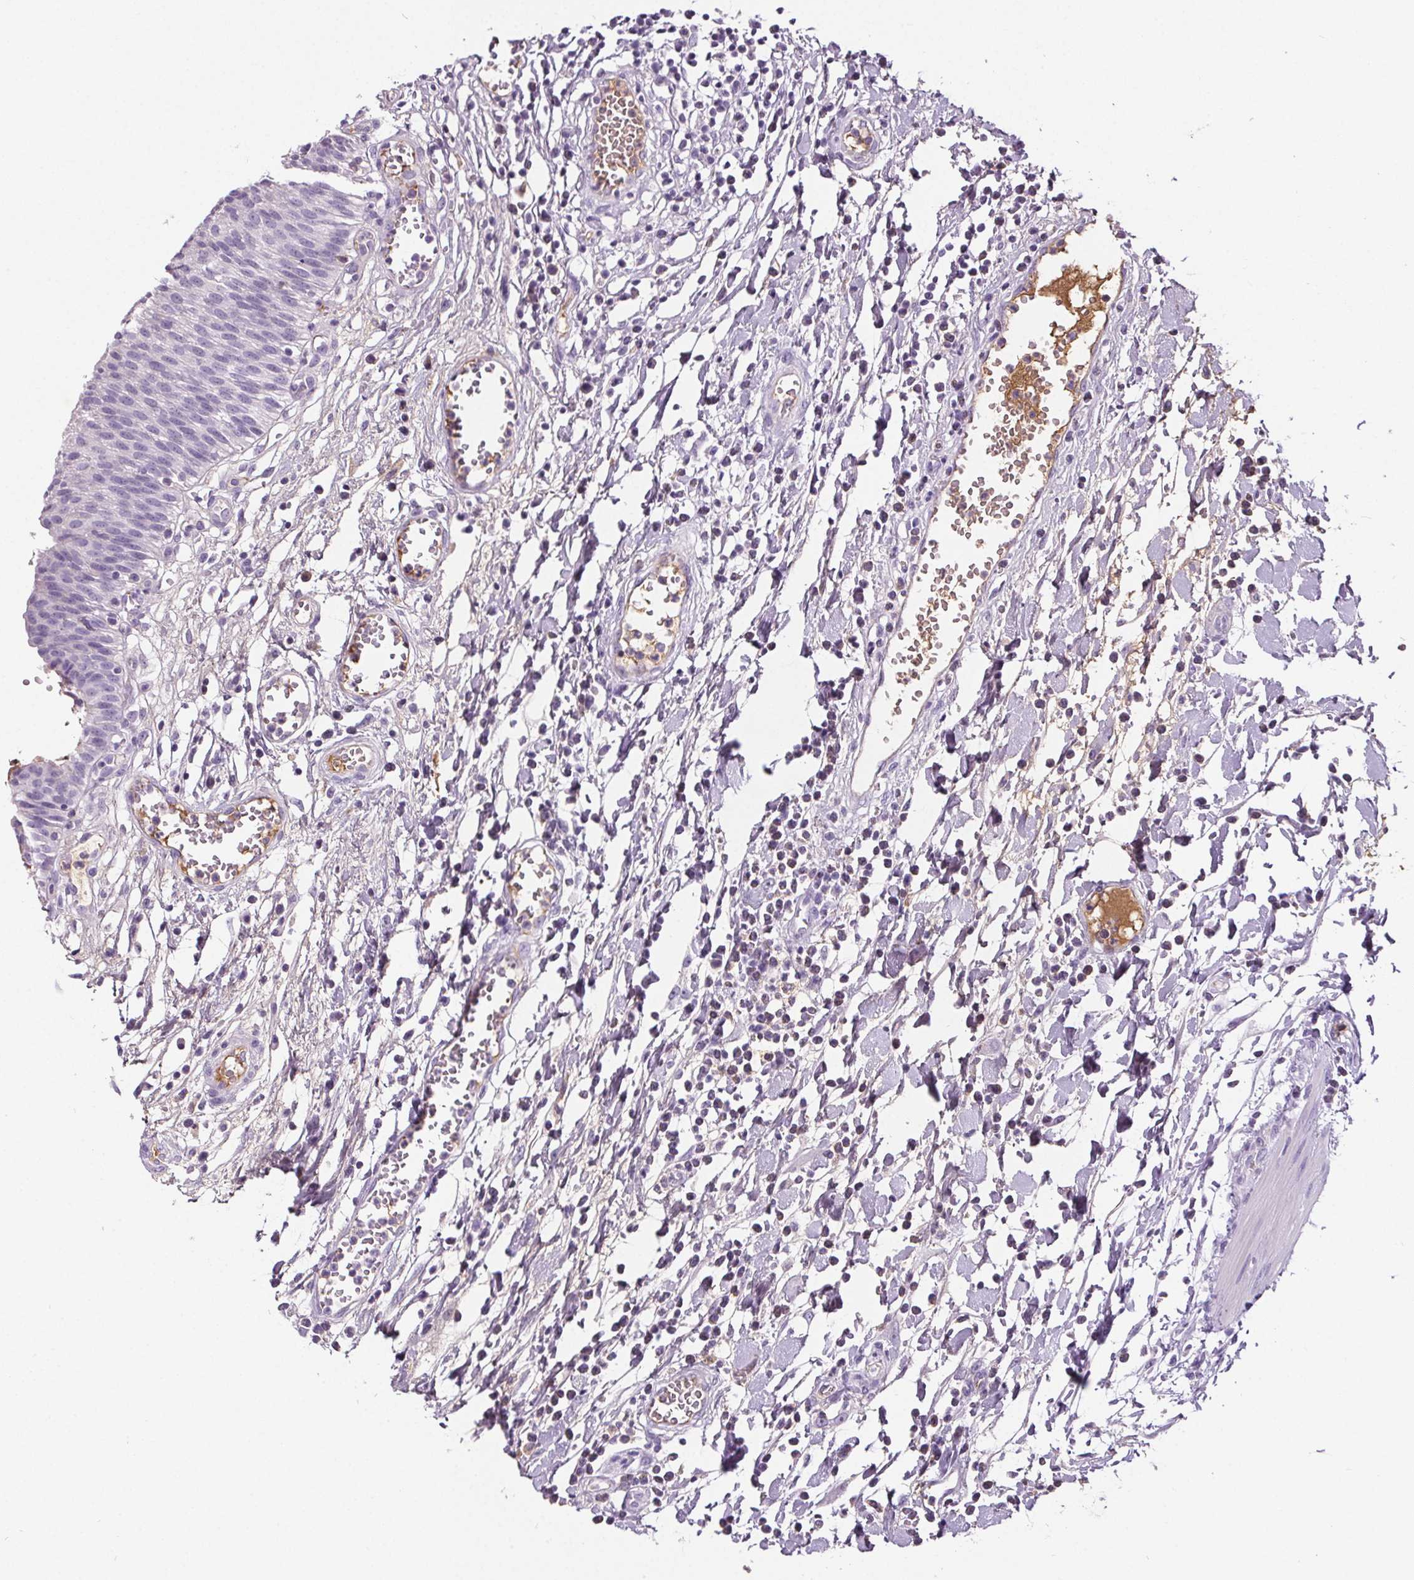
{"staining": {"intensity": "negative", "quantity": "none", "location": "none"}, "tissue": "urinary bladder", "cell_type": "Urothelial cells", "image_type": "normal", "snomed": [{"axis": "morphology", "description": "Normal tissue, NOS"}, {"axis": "topography", "description": "Urinary bladder"}], "caption": "A high-resolution image shows IHC staining of unremarkable urinary bladder, which demonstrates no significant staining in urothelial cells.", "gene": "CD5L", "patient": {"sex": "male", "age": 64}}